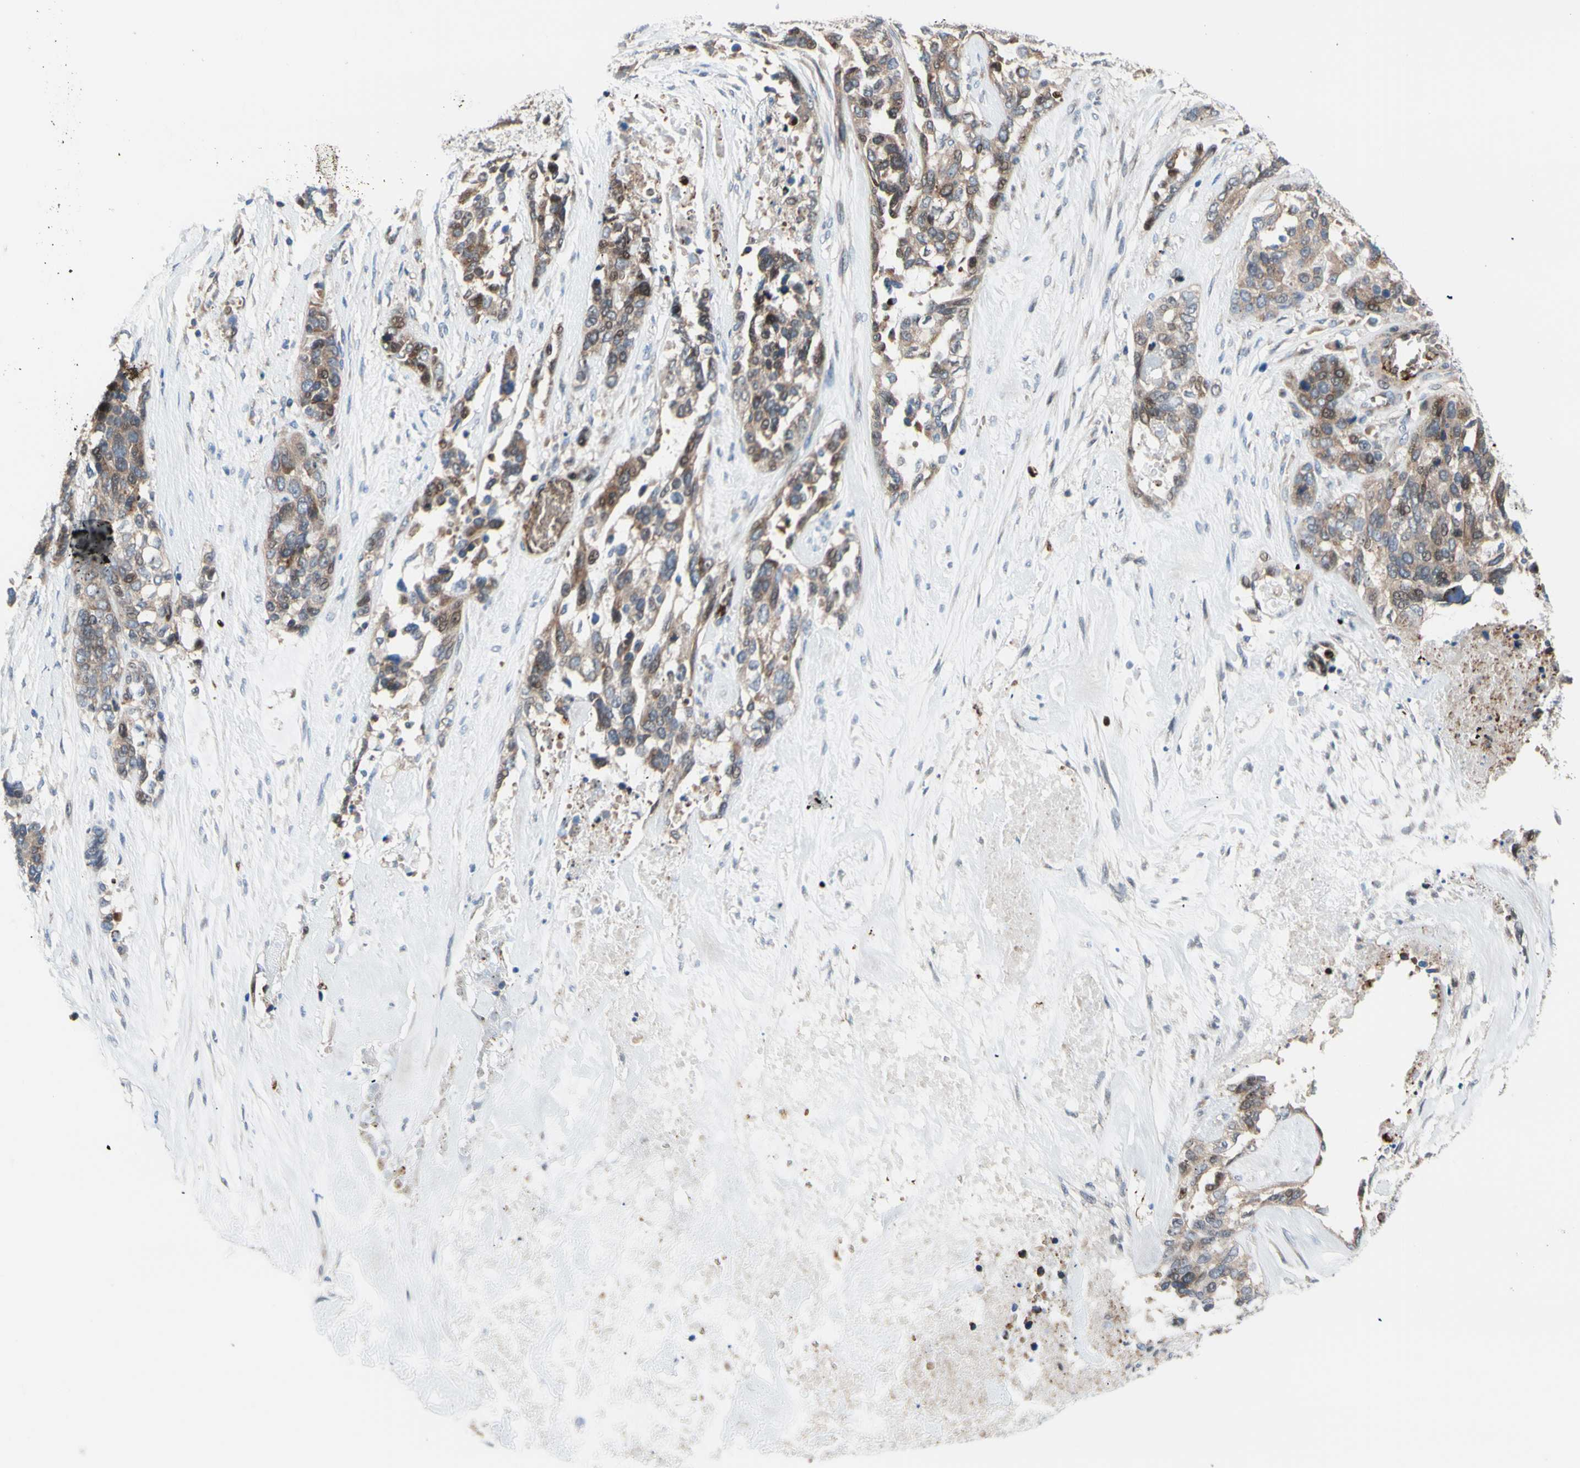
{"staining": {"intensity": "moderate", "quantity": ">75%", "location": "cytoplasmic/membranous,nuclear"}, "tissue": "ovarian cancer", "cell_type": "Tumor cells", "image_type": "cancer", "snomed": [{"axis": "morphology", "description": "Cystadenocarcinoma, serous, NOS"}, {"axis": "topography", "description": "Ovary"}], "caption": "Moderate cytoplasmic/membranous and nuclear positivity is identified in approximately >75% of tumor cells in ovarian serous cystadenocarcinoma.", "gene": "USP9X", "patient": {"sex": "female", "age": 44}}